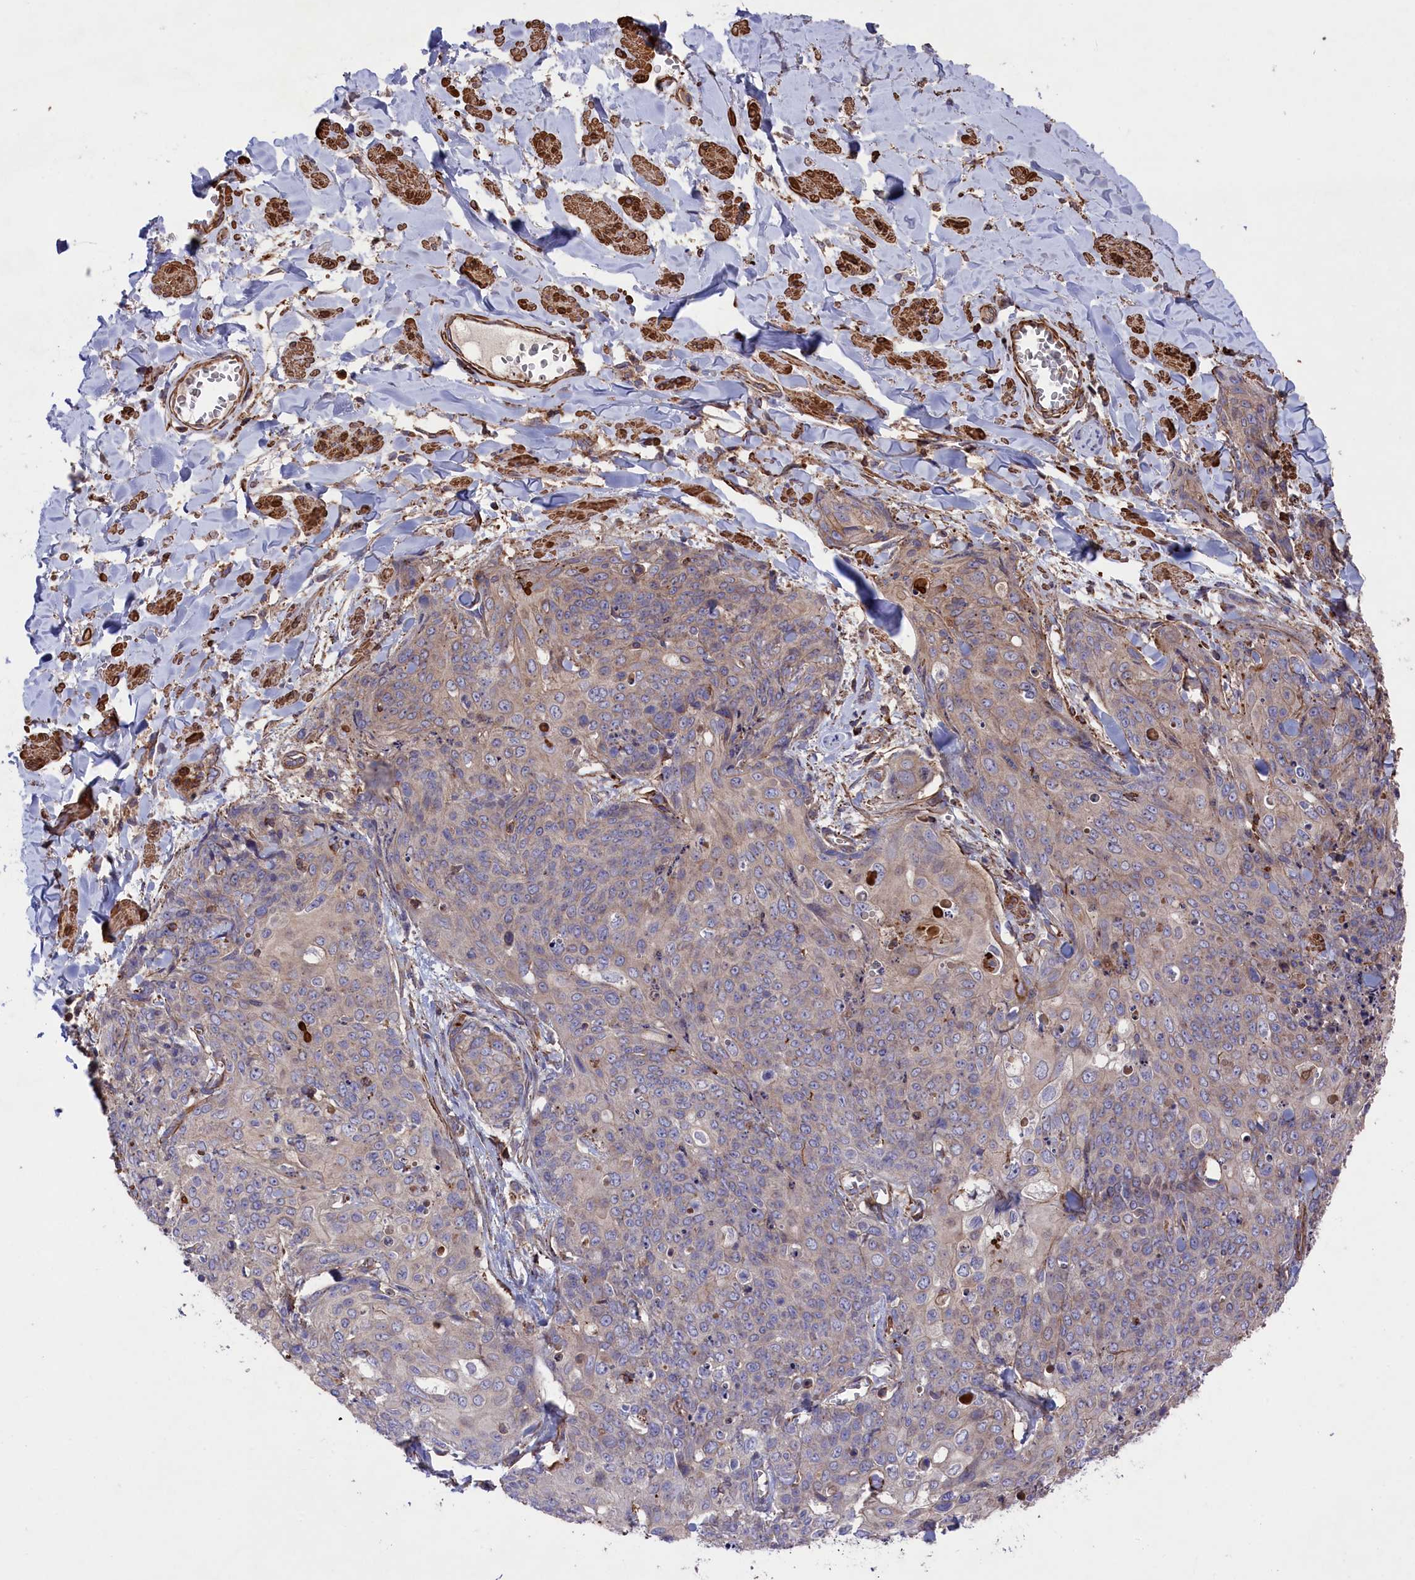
{"staining": {"intensity": "weak", "quantity": "<25%", "location": "cytoplasmic/membranous"}, "tissue": "skin cancer", "cell_type": "Tumor cells", "image_type": "cancer", "snomed": [{"axis": "morphology", "description": "Squamous cell carcinoma, NOS"}, {"axis": "topography", "description": "Skin"}, {"axis": "topography", "description": "Vulva"}], "caption": "Skin cancer (squamous cell carcinoma) stained for a protein using immunohistochemistry (IHC) displays no expression tumor cells.", "gene": "RAPSN", "patient": {"sex": "female", "age": 85}}